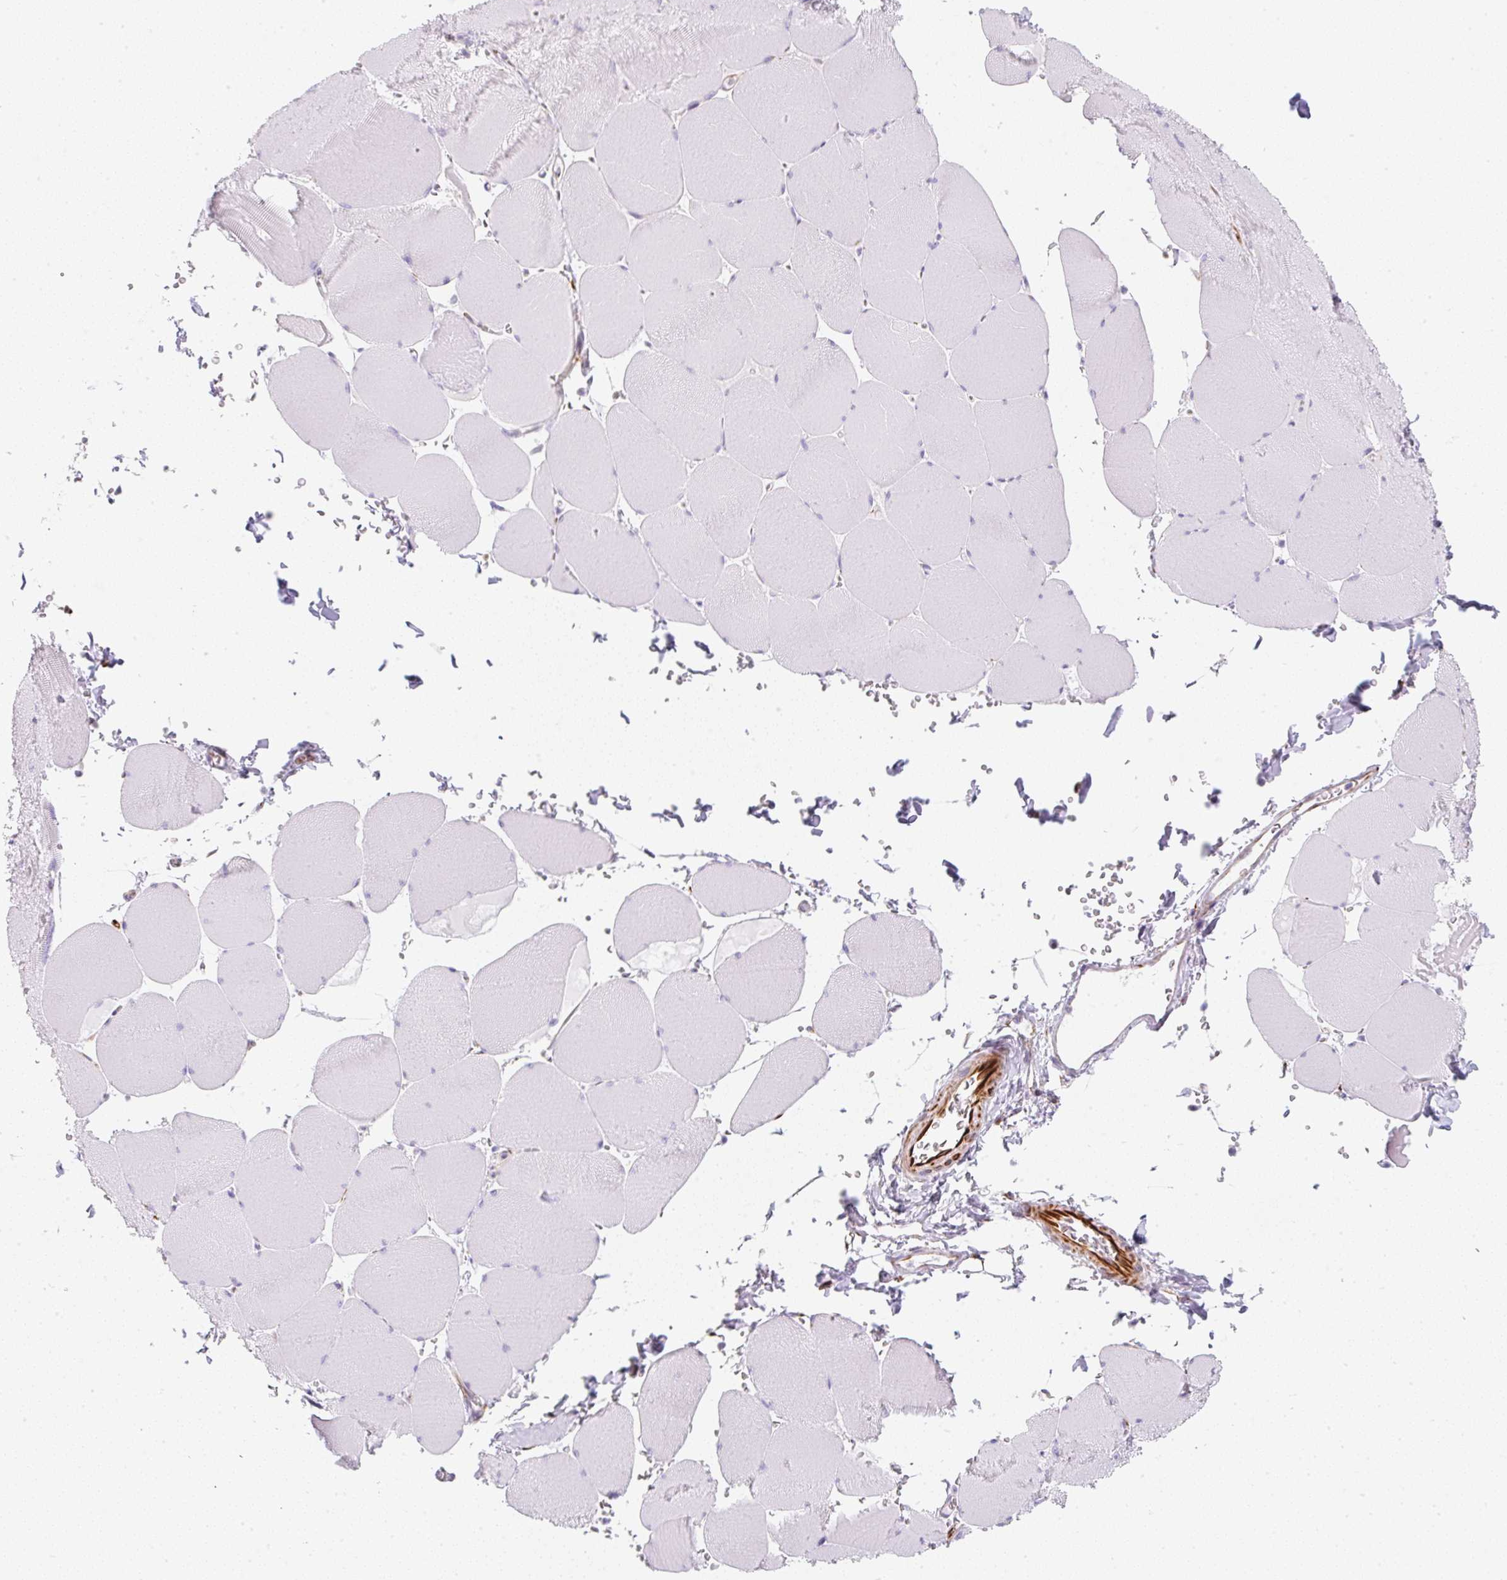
{"staining": {"intensity": "negative", "quantity": "none", "location": "none"}, "tissue": "skeletal muscle", "cell_type": "Myocytes", "image_type": "normal", "snomed": [{"axis": "morphology", "description": "Normal tissue, NOS"}, {"axis": "topography", "description": "Skeletal muscle"}, {"axis": "topography", "description": "Head-Neck"}], "caption": "A high-resolution image shows IHC staining of normal skeletal muscle, which demonstrates no significant positivity in myocytes.", "gene": "ZNF689", "patient": {"sex": "male", "age": 66}}